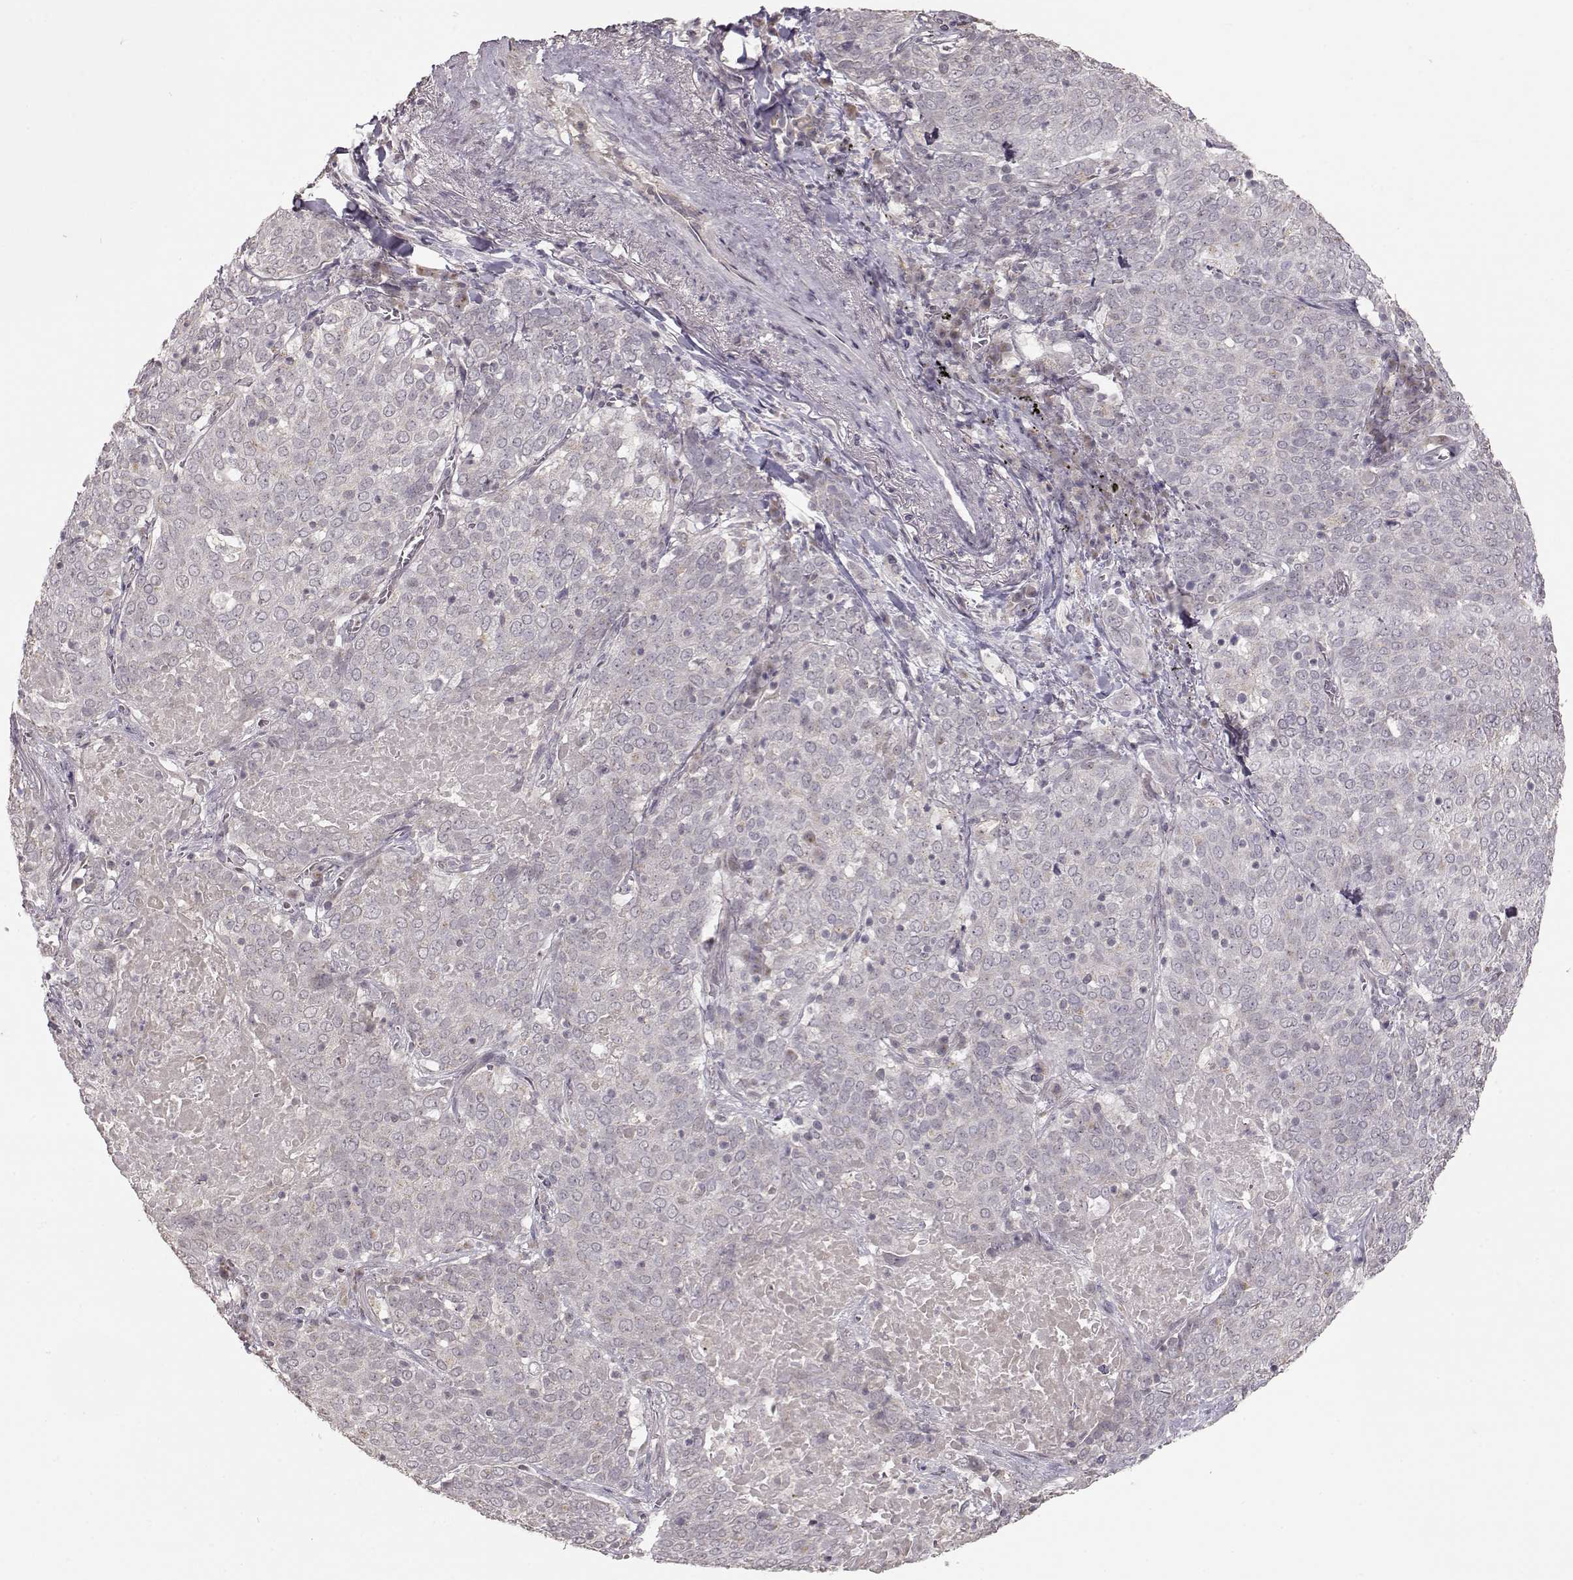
{"staining": {"intensity": "negative", "quantity": "none", "location": "none"}, "tissue": "lung cancer", "cell_type": "Tumor cells", "image_type": "cancer", "snomed": [{"axis": "morphology", "description": "Squamous cell carcinoma, NOS"}, {"axis": "topography", "description": "Lung"}], "caption": "Immunohistochemistry micrograph of lung cancer stained for a protein (brown), which shows no staining in tumor cells. Nuclei are stained in blue.", "gene": "PNMT", "patient": {"sex": "male", "age": 82}}